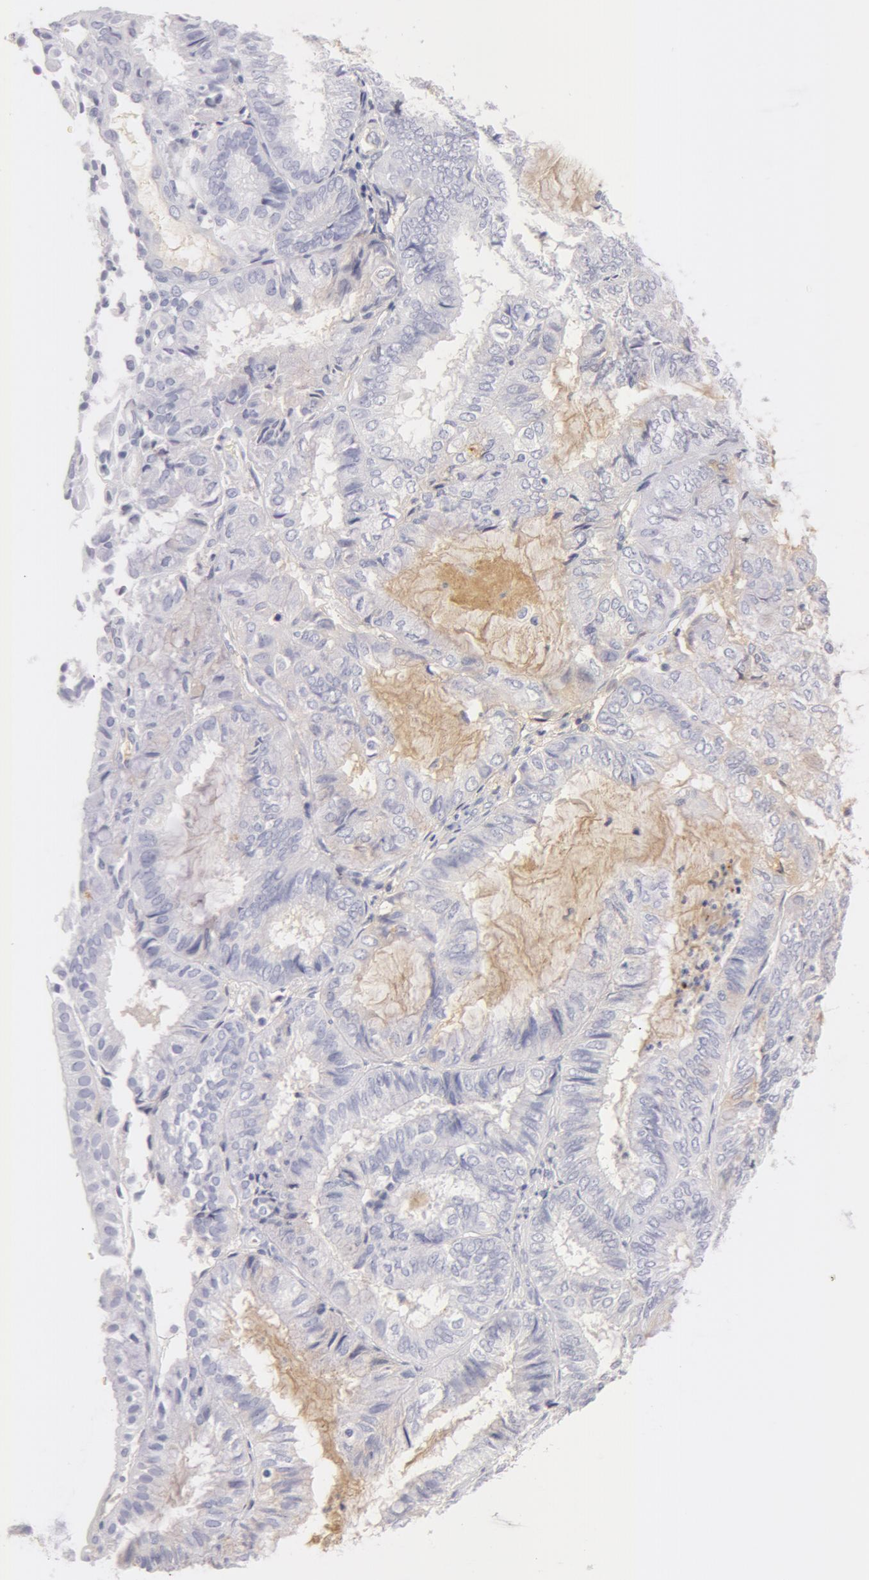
{"staining": {"intensity": "negative", "quantity": "none", "location": "none"}, "tissue": "endometrial cancer", "cell_type": "Tumor cells", "image_type": "cancer", "snomed": [{"axis": "morphology", "description": "Adenocarcinoma, NOS"}, {"axis": "topography", "description": "Endometrium"}], "caption": "This is an IHC micrograph of endometrial adenocarcinoma. There is no staining in tumor cells.", "gene": "AHSG", "patient": {"sex": "female", "age": 59}}